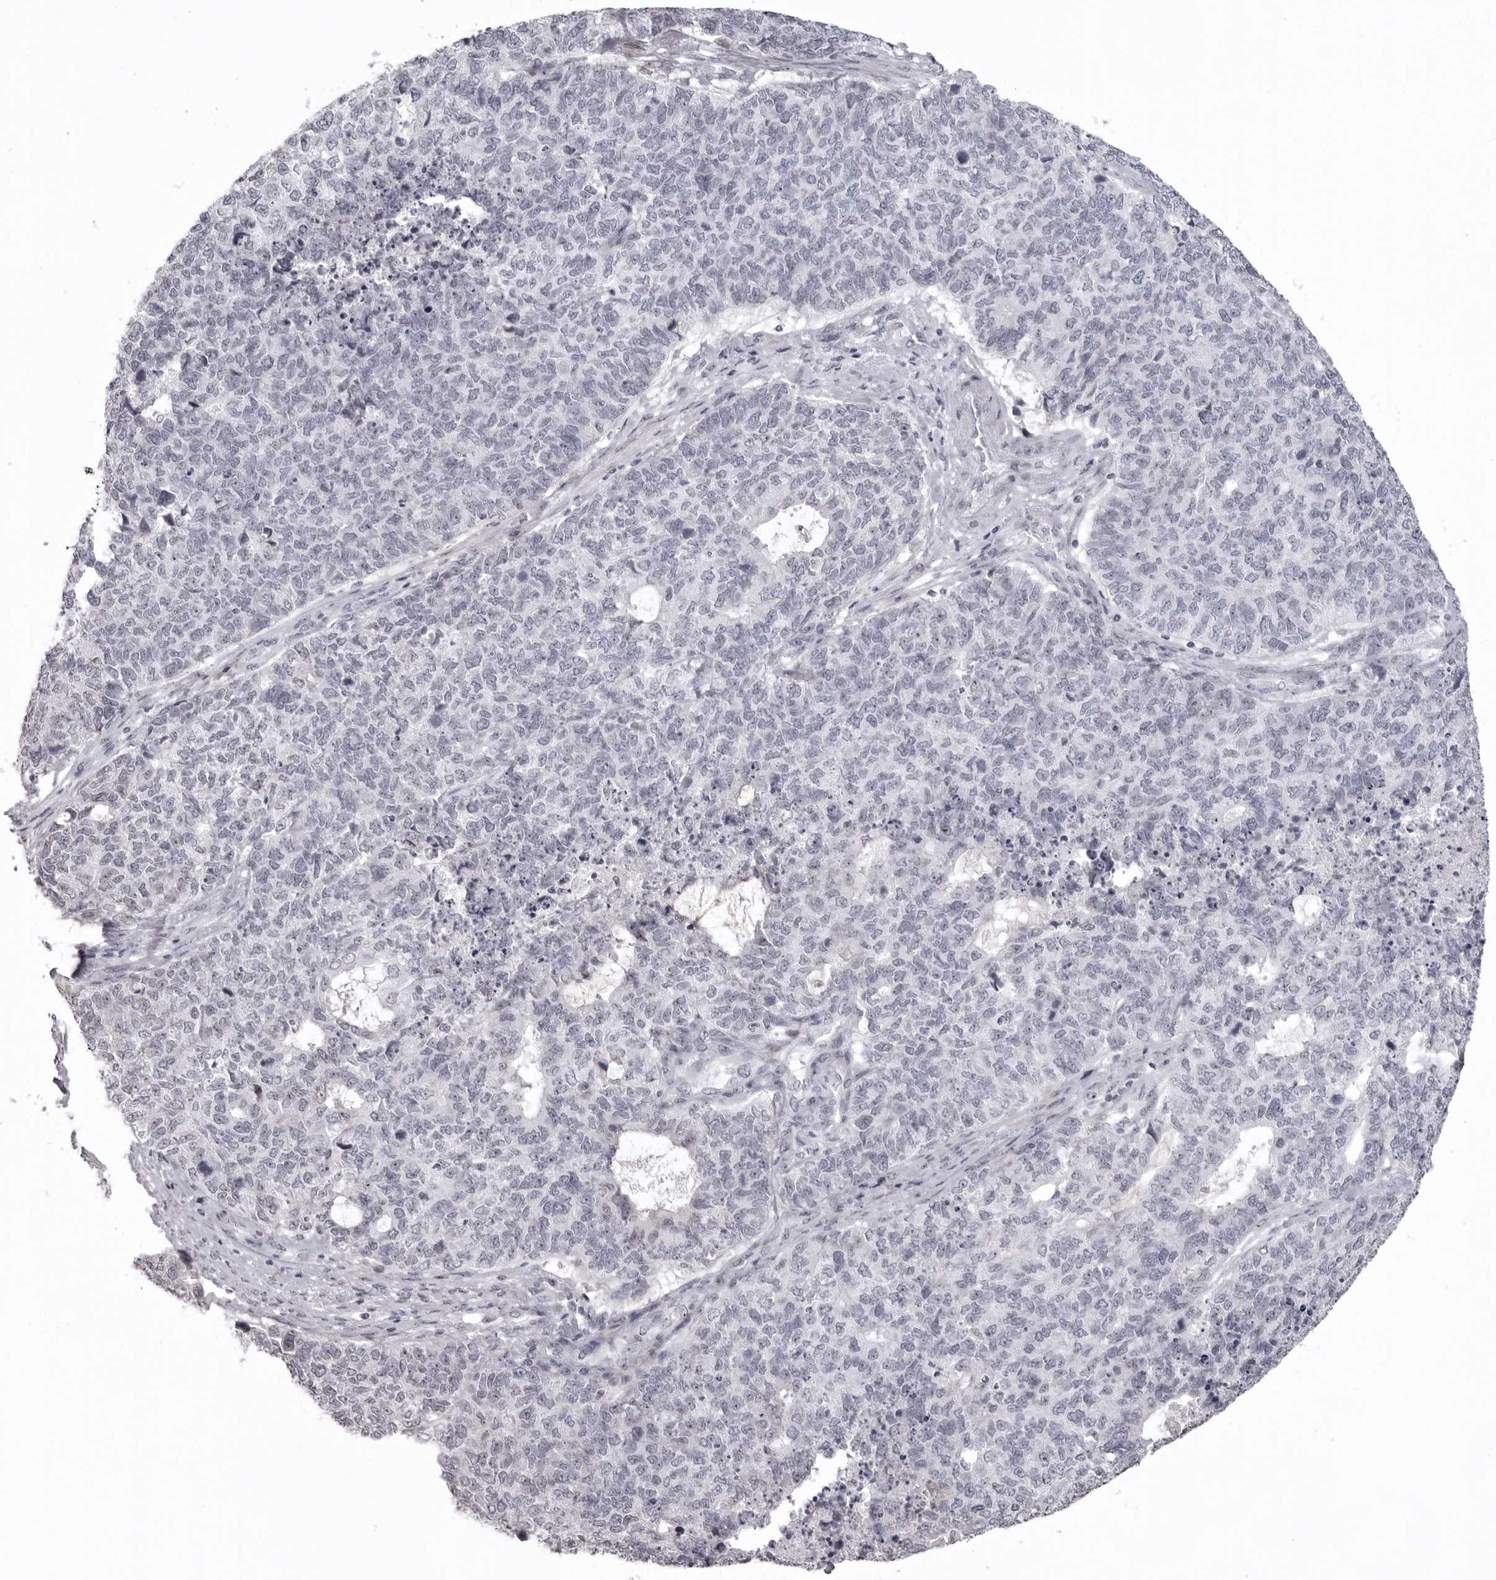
{"staining": {"intensity": "negative", "quantity": "none", "location": "none"}, "tissue": "cervical cancer", "cell_type": "Tumor cells", "image_type": "cancer", "snomed": [{"axis": "morphology", "description": "Squamous cell carcinoma, NOS"}, {"axis": "topography", "description": "Cervix"}], "caption": "Protein analysis of squamous cell carcinoma (cervical) displays no significant staining in tumor cells.", "gene": "HELZ", "patient": {"sex": "female", "age": 63}}